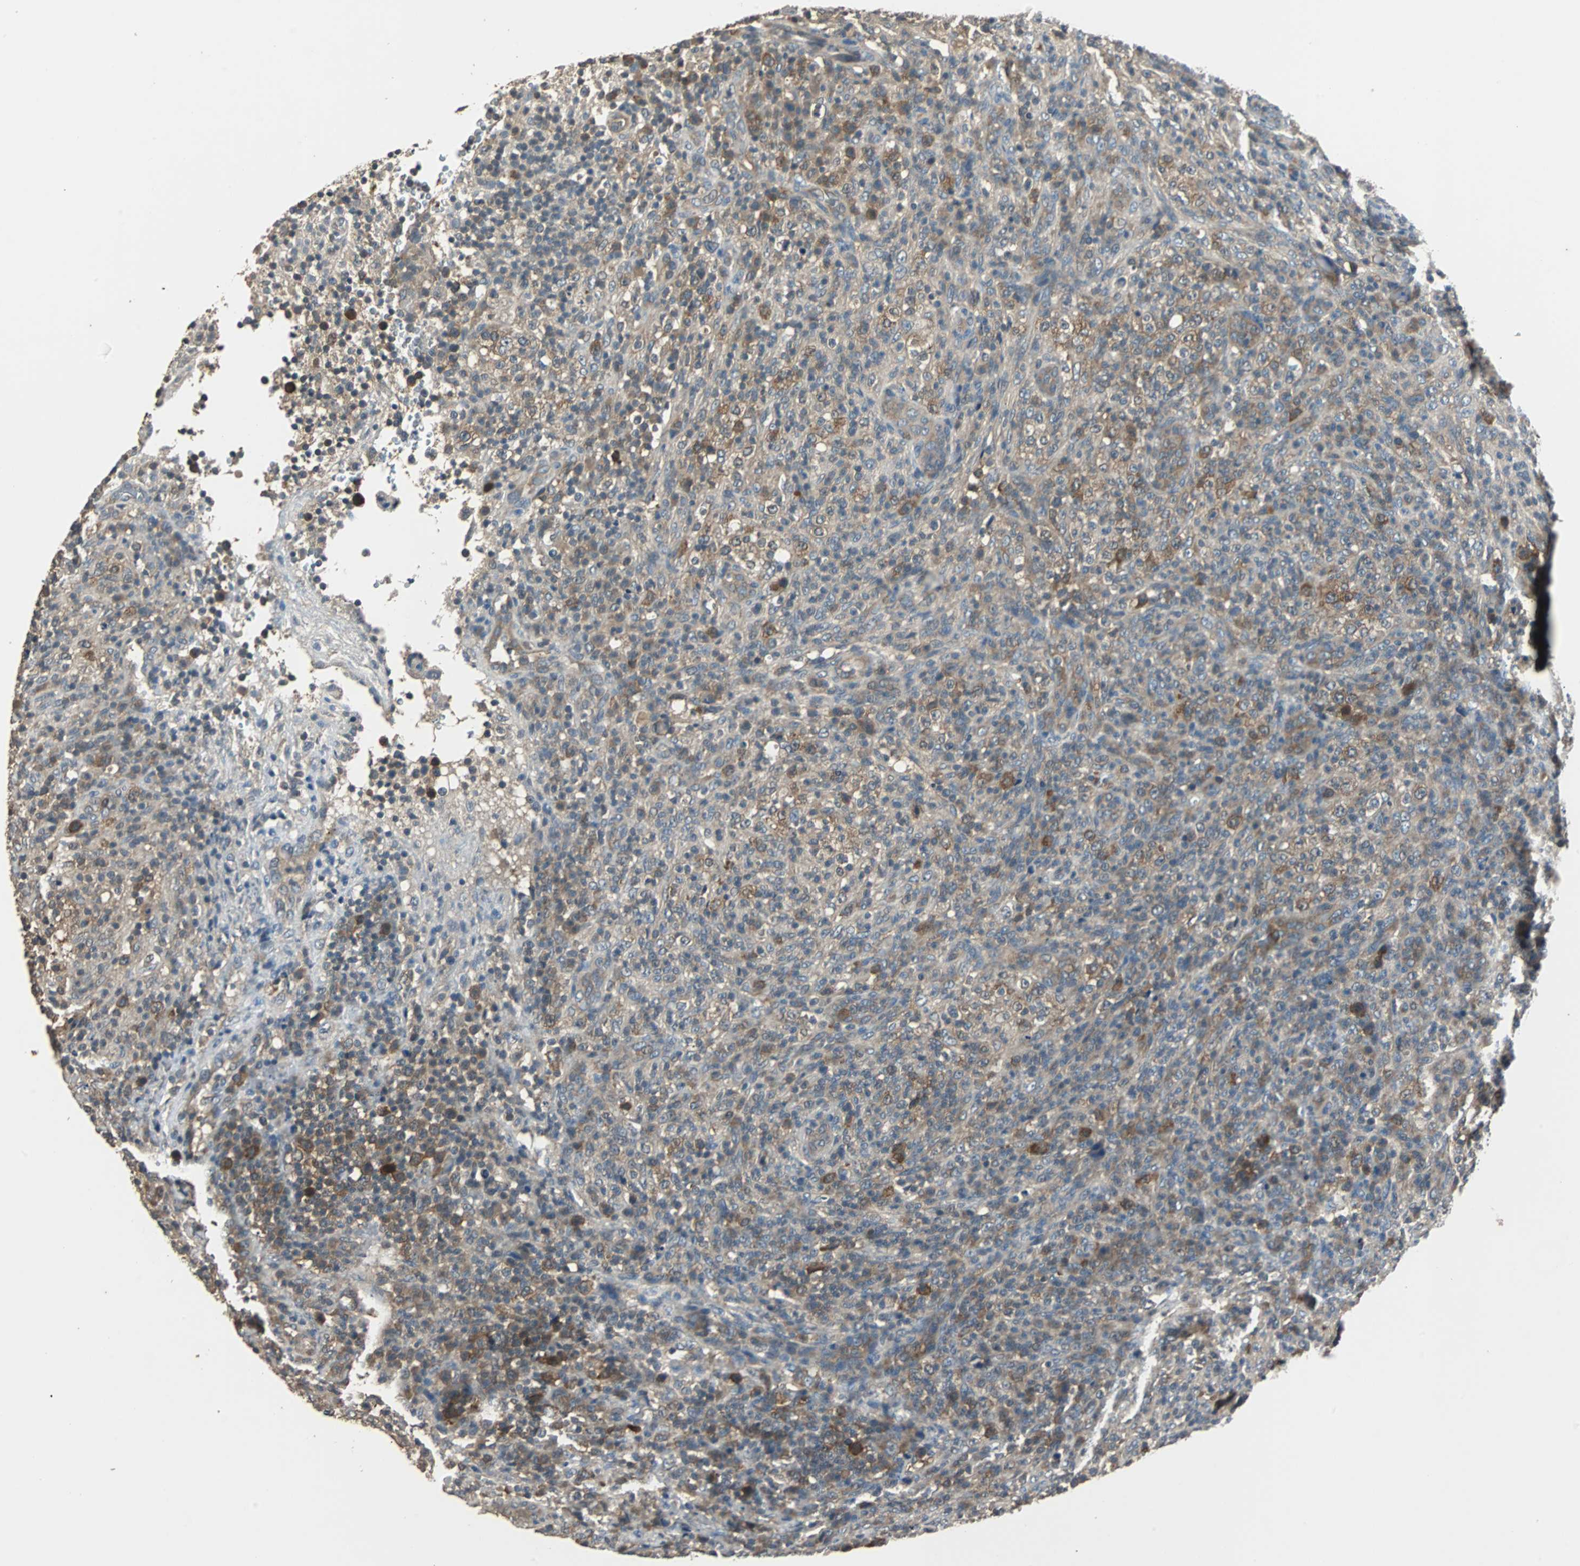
{"staining": {"intensity": "moderate", "quantity": "25%-75%", "location": "cytoplasmic/membranous"}, "tissue": "lymphoma", "cell_type": "Tumor cells", "image_type": "cancer", "snomed": [{"axis": "morphology", "description": "Malignant lymphoma, non-Hodgkin's type, High grade"}, {"axis": "topography", "description": "Lymph node"}], "caption": "High-power microscopy captured an IHC photomicrograph of malignant lymphoma, non-Hodgkin's type (high-grade), revealing moderate cytoplasmic/membranous positivity in approximately 25%-75% of tumor cells.", "gene": "ABHD2", "patient": {"sex": "female", "age": 76}}